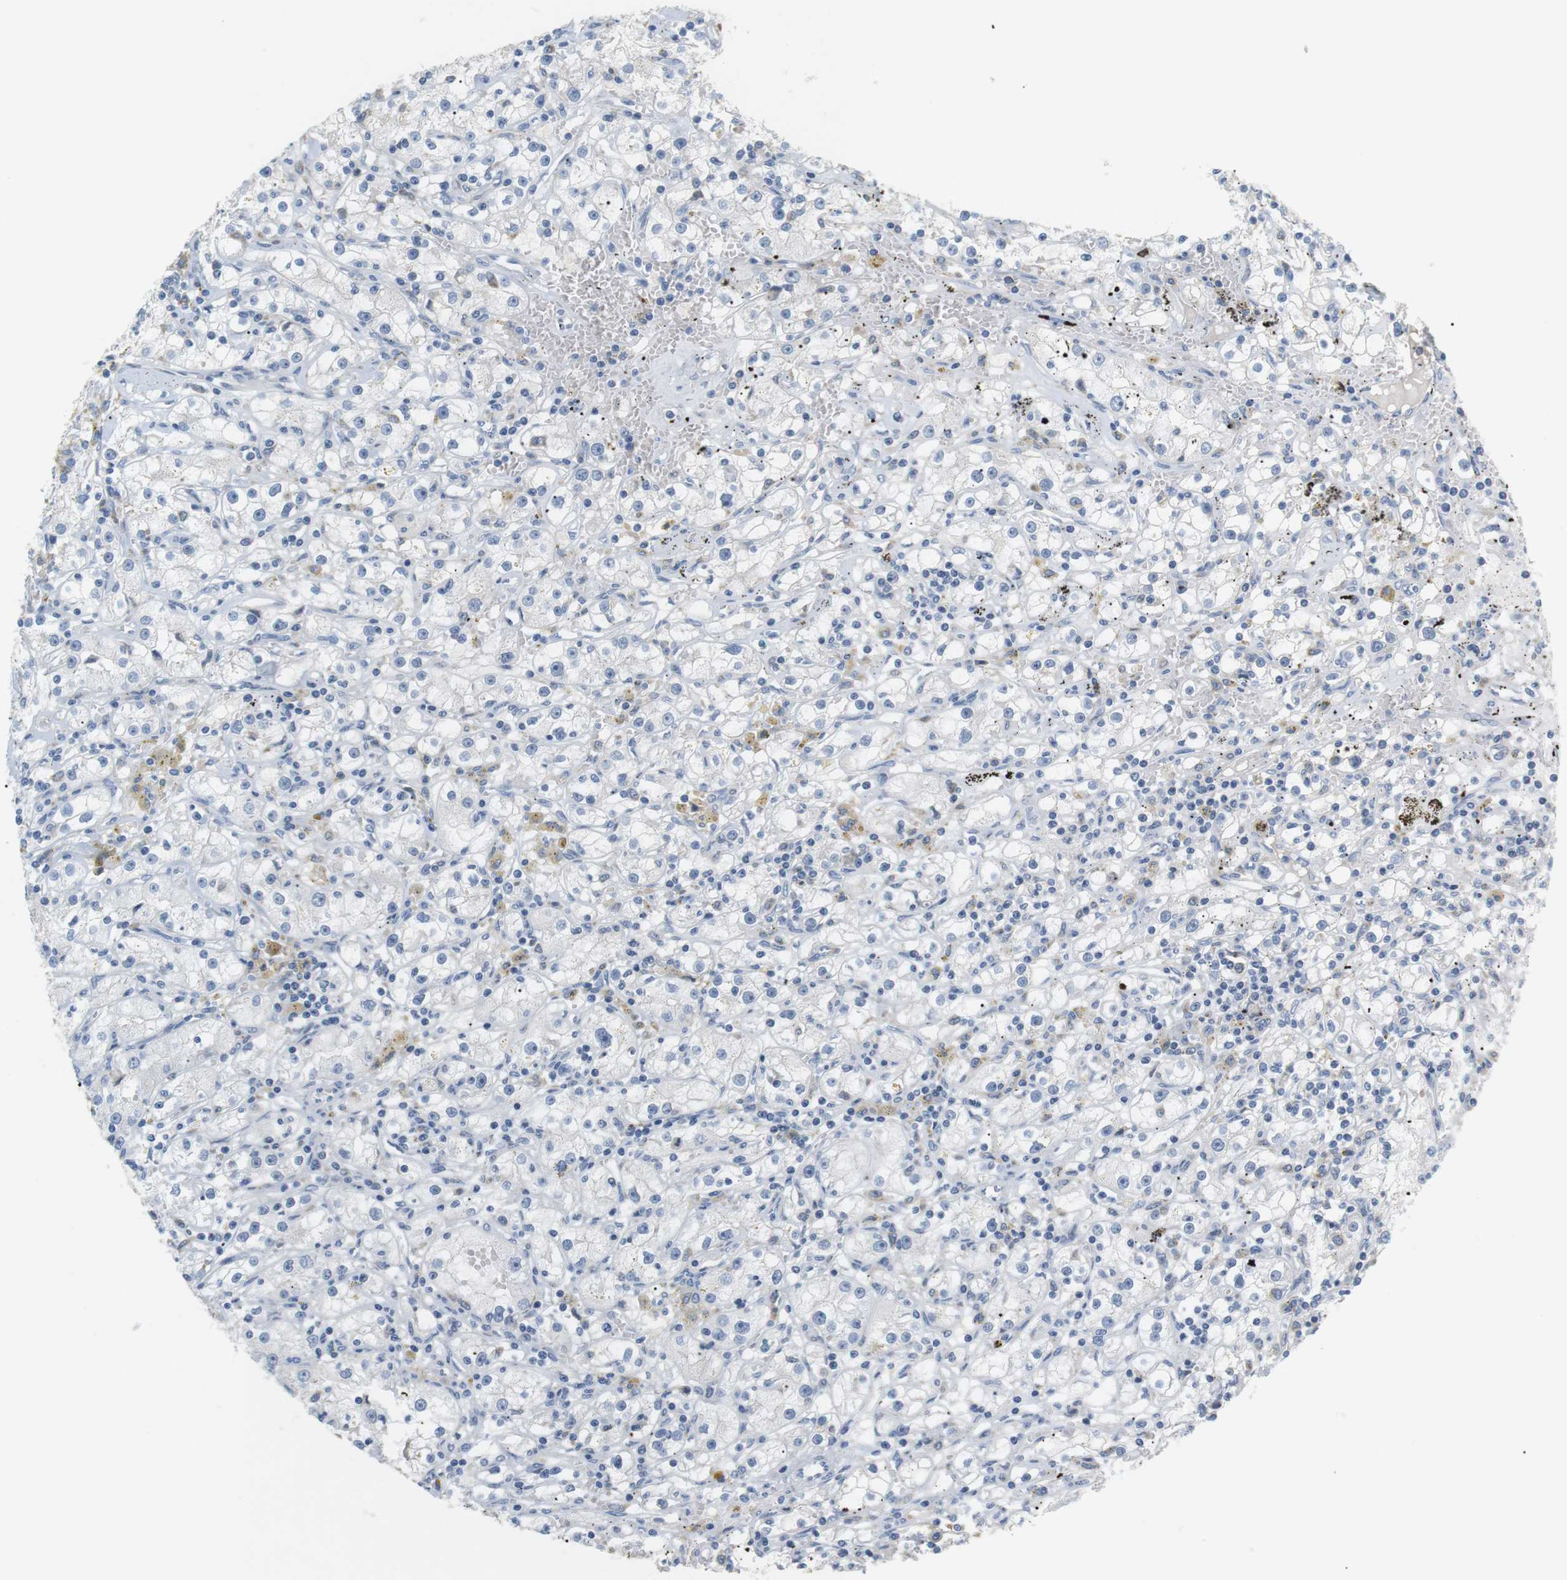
{"staining": {"intensity": "negative", "quantity": "none", "location": "none"}, "tissue": "renal cancer", "cell_type": "Tumor cells", "image_type": "cancer", "snomed": [{"axis": "morphology", "description": "Adenocarcinoma, NOS"}, {"axis": "topography", "description": "Kidney"}], "caption": "High magnification brightfield microscopy of renal cancer (adenocarcinoma) stained with DAB (brown) and counterstained with hematoxylin (blue): tumor cells show no significant positivity.", "gene": "CD300E", "patient": {"sex": "male", "age": 56}}